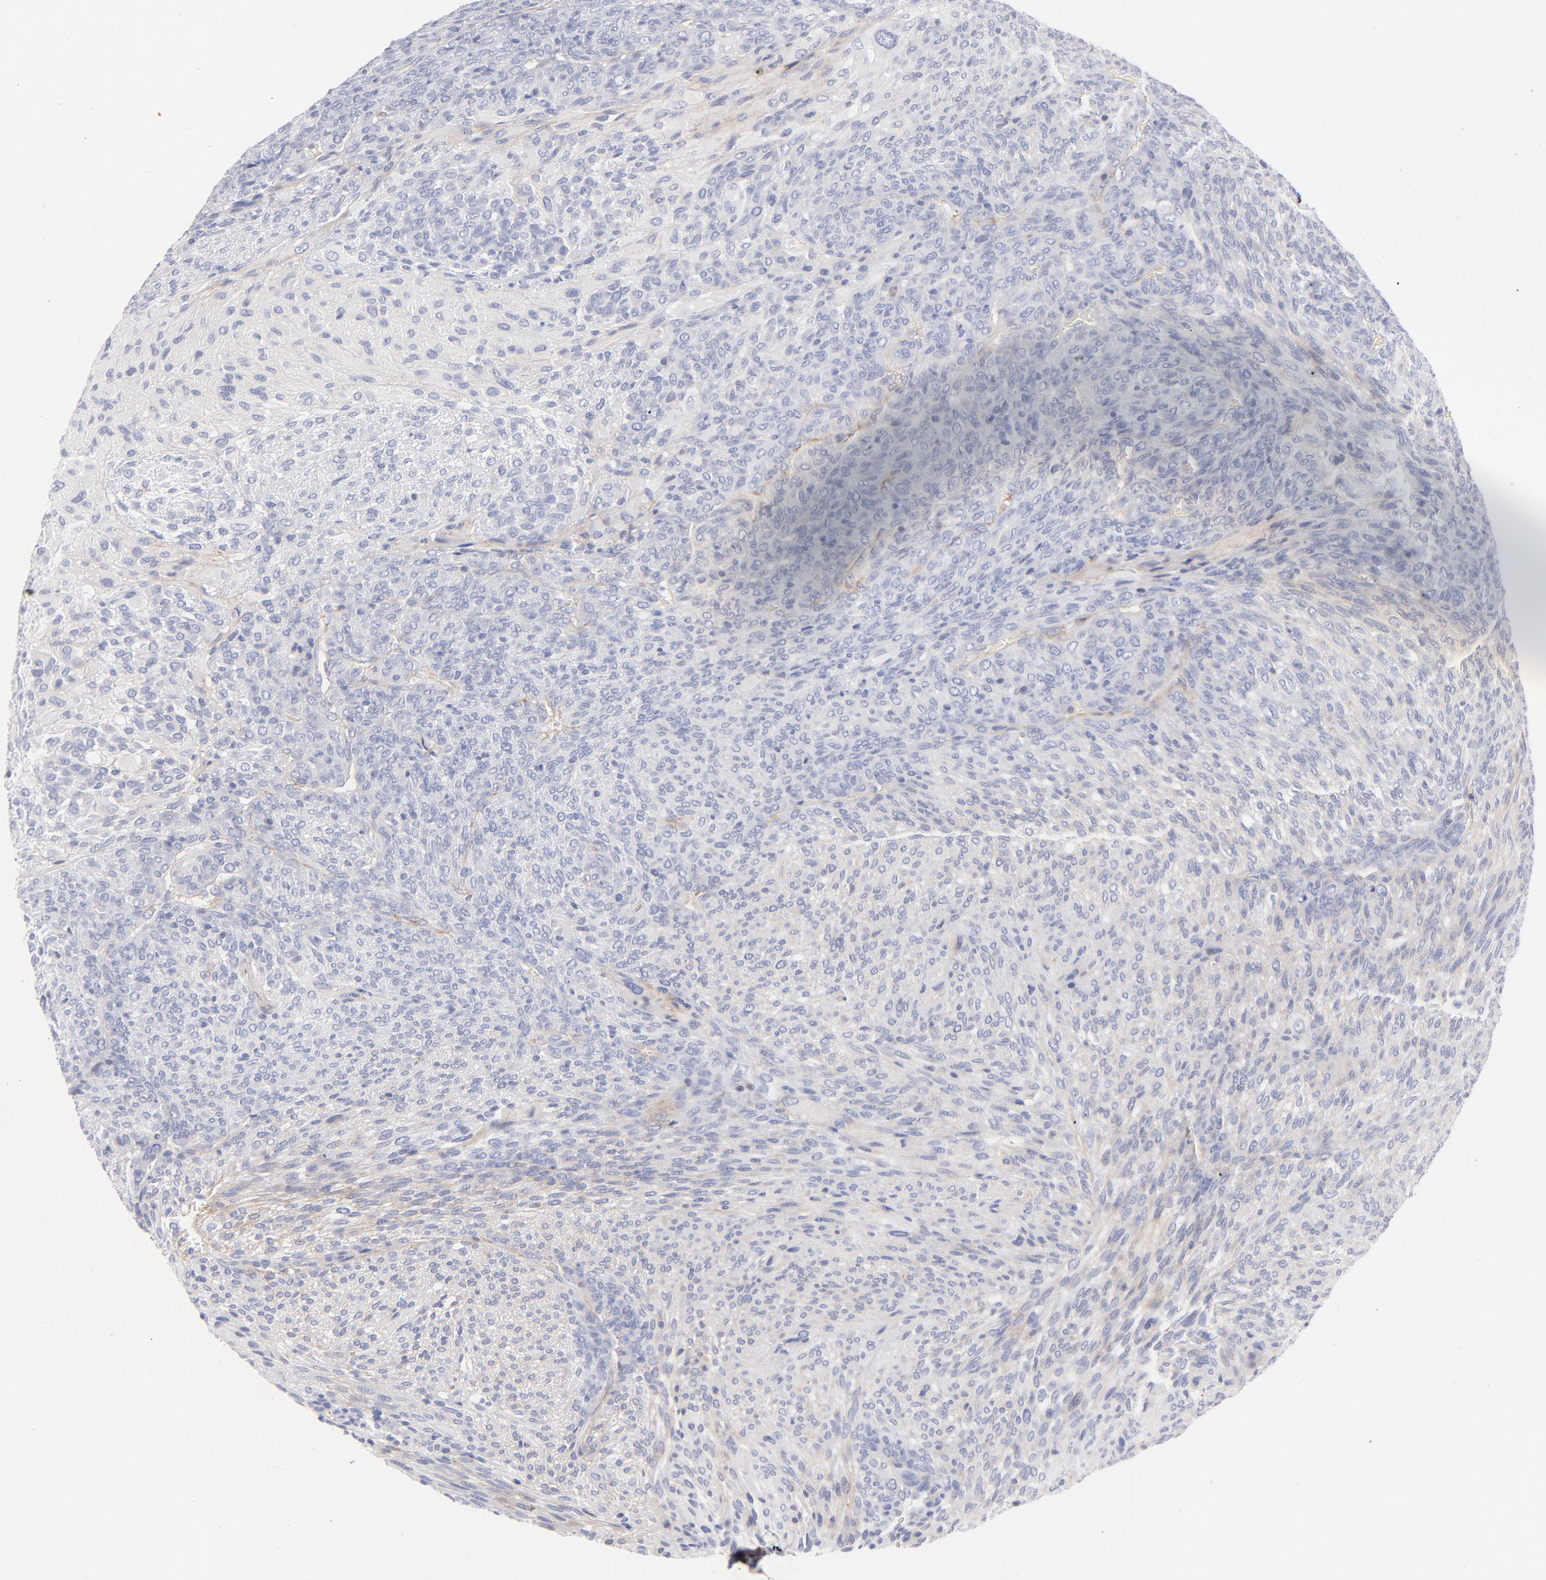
{"staining": {"intensity": "negative", "quantity": "none", "location": "none"}, "tissue": "glioma", "cell_type": "Tumor cells", "image_type": "cancer", "snomed": [{"axis": "morphology", "description": "Glioma, malignant, High grade"}, {"axis": "topography", "description": "Cerebral cortex"}], "caption": "An IHC image of glioma is shown. There is no staining in tumor cells of glioma.", "gene": "ACTA2", "patient": {"sex": "female", "age": 55}}